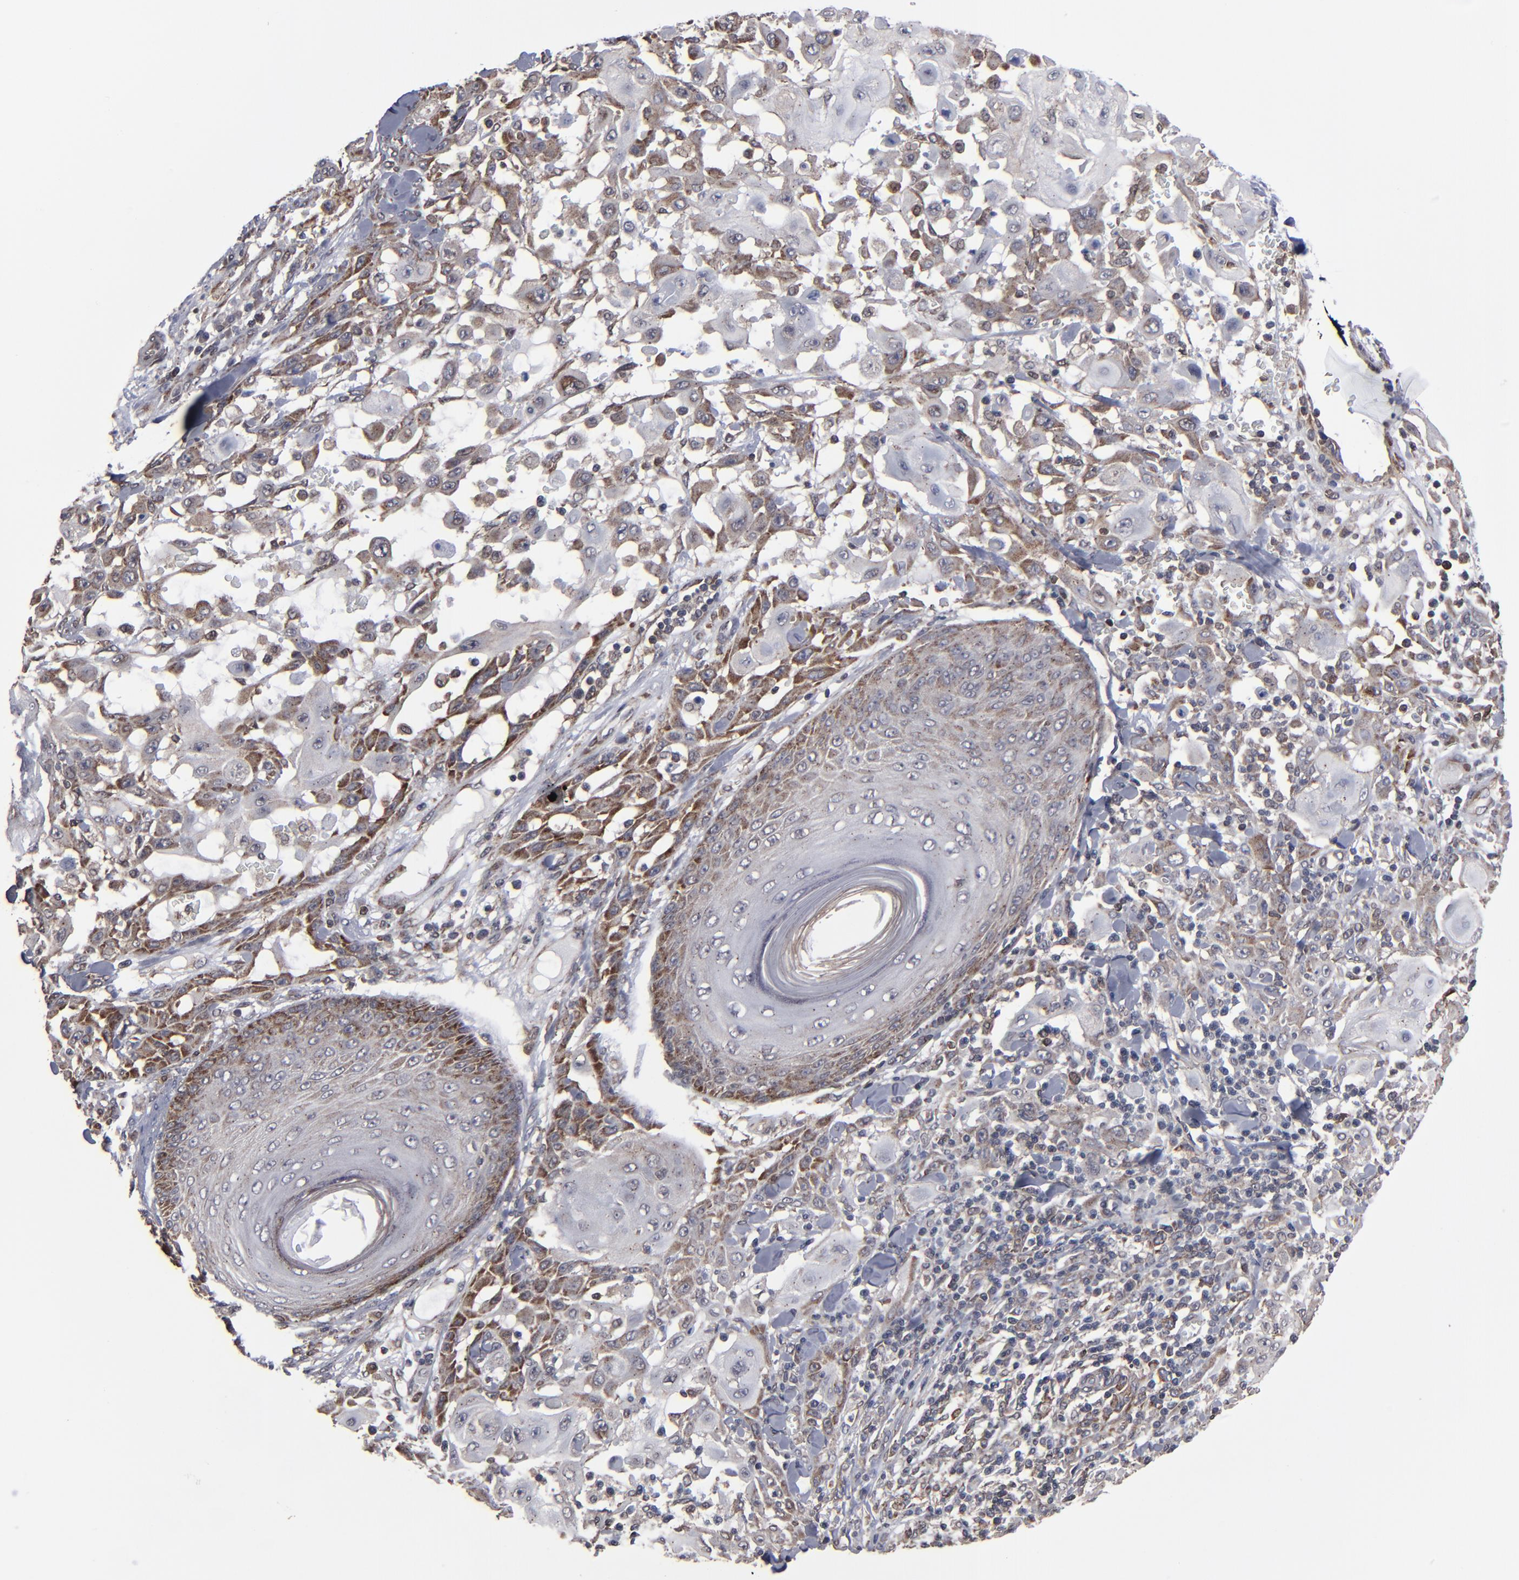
{"staining": {"intensity": "moderate", "quantity": ">75%", "location": "cytoplasmic/membranous"}, "tissue": "skin cancer", "cell_type": "Tumor cells", "image_type": "cancer", "snomed": [{"axis": "morphology", "description": "Squamous cell carcinoma, NOS"}, {"axis": "topography", "description": "Skin"}], "caption": "A brown stain labels moderate cytoplasmic/membranous positivity of a protein in skin squamous cell carcinoma tumor cells.", "gene": "KIAA2026", "patient": {"sex": "male", "age": 24}}